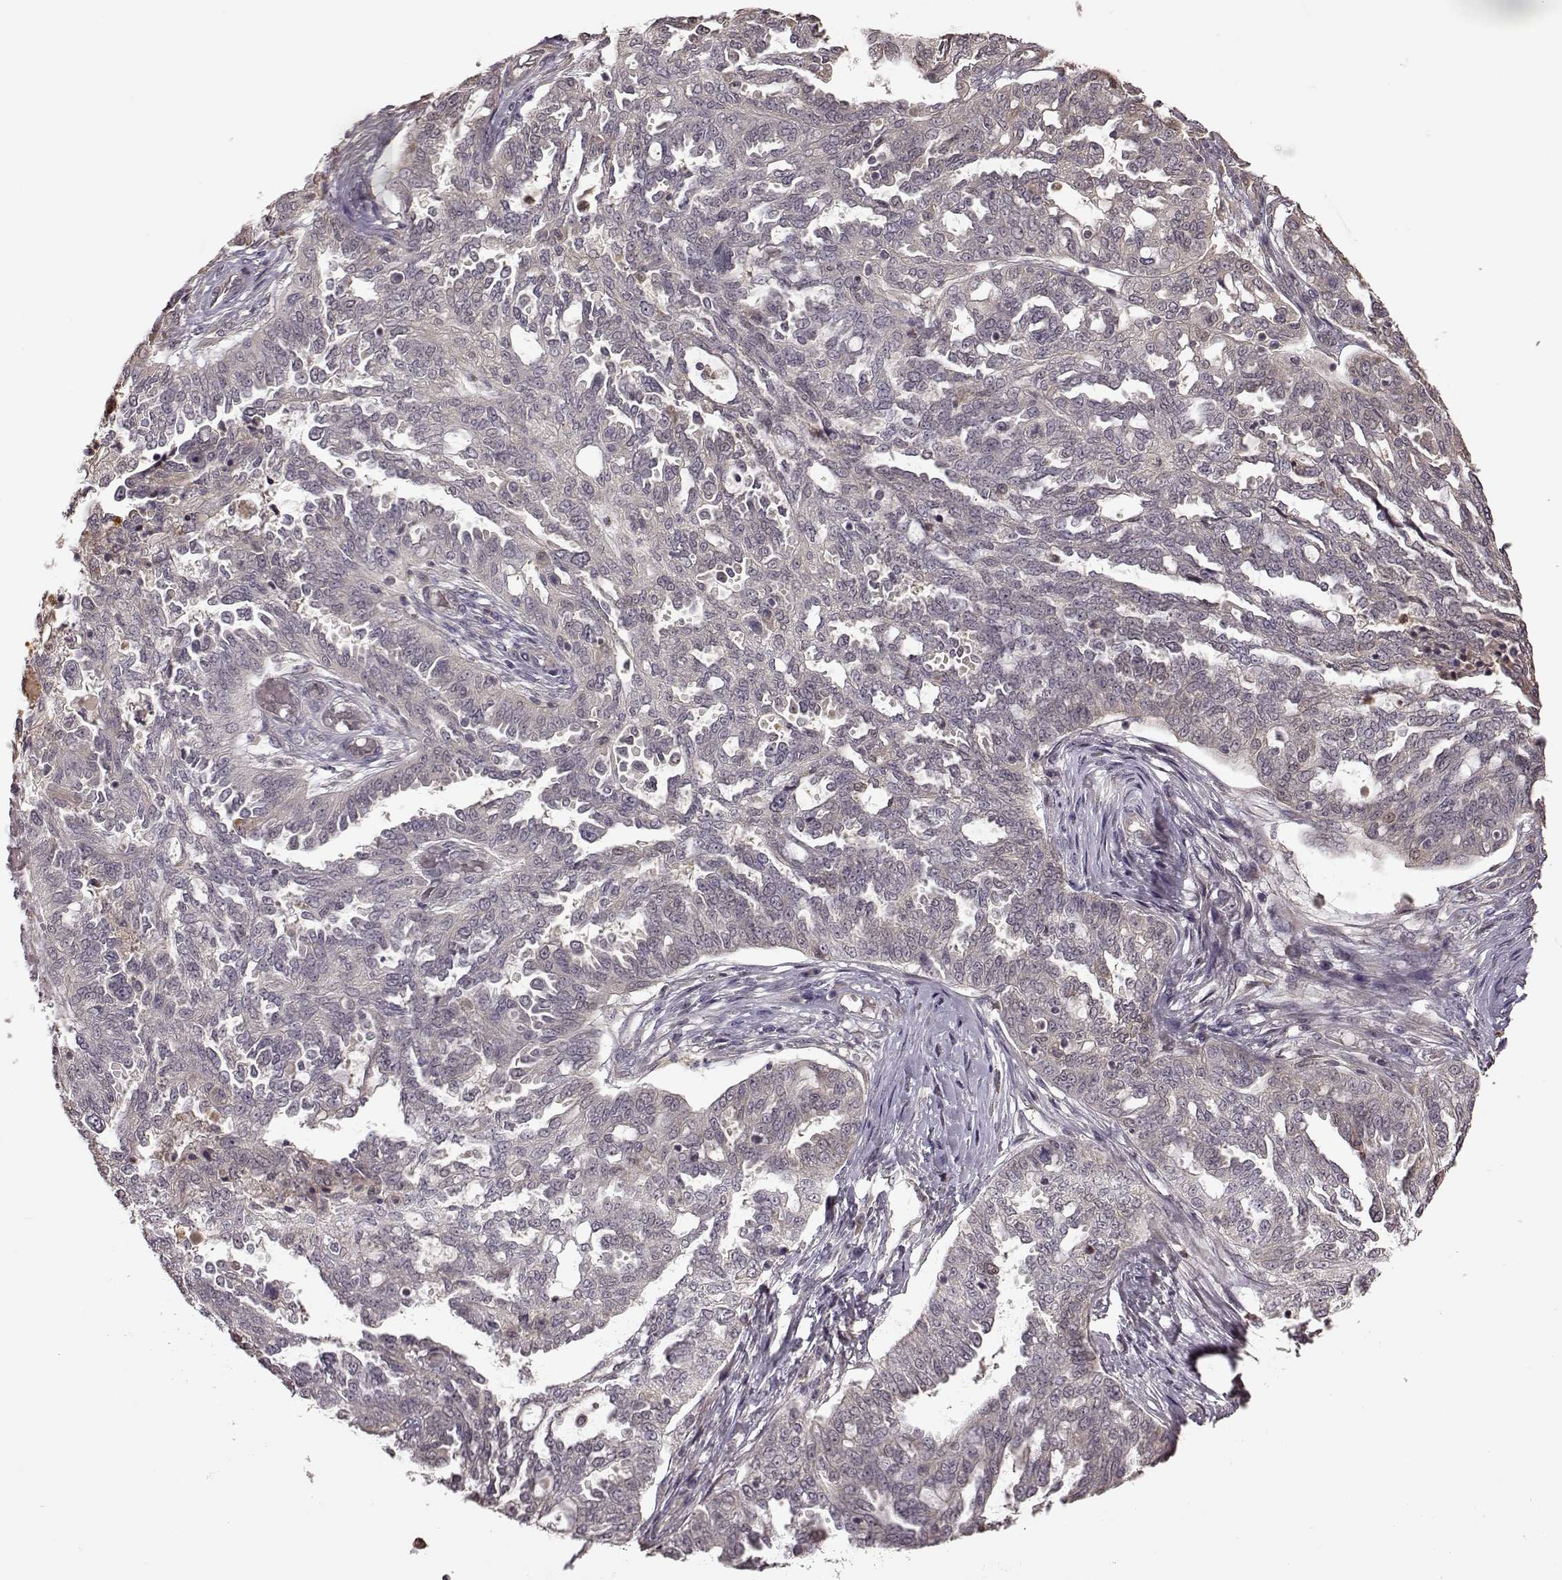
{"staining": {"intensity": "negative", "quantity": "none", "location": "none"}, "tissue": "ovarian cancer", "cell_type": "Tumor cells", "image_type": "cancer", "snomed": [{"axis": "morphology", "description": "Cystadenocarcinoma, serous, NOS"}, {"axis": "topography", "description": "Ovary"}], "caption": "This is an IHC image of human serous cystadenocarcinoma (ovarian). There is no expression in tumor cells.", "gene": "CRB1", "patient": {"sex": "female", "age": 67}}